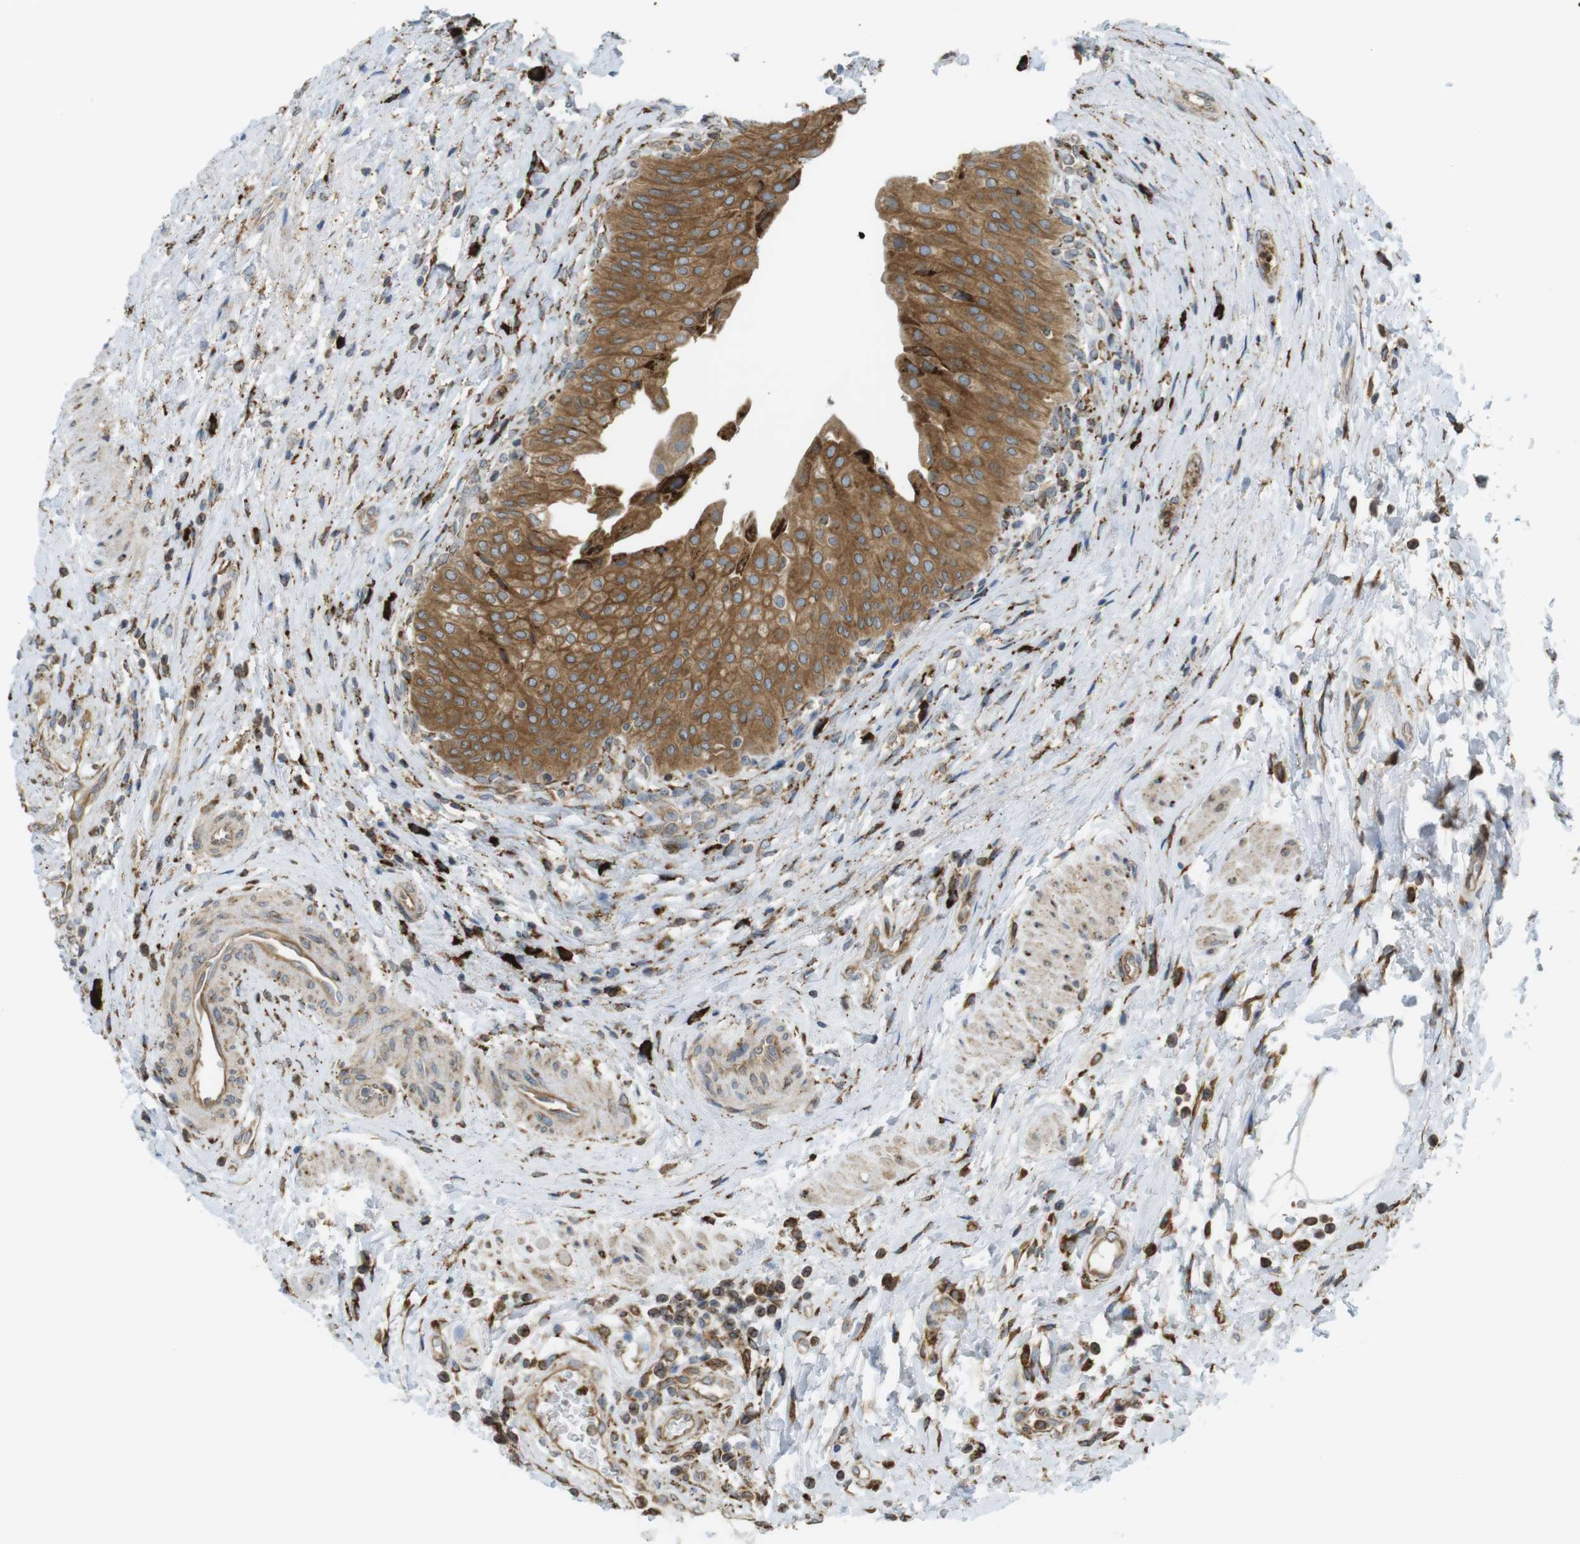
{"staining": {"intensity": "moderate", "quantity": ">75%", "location": "cytoplasmic/membranous"}, "tissue": "urinary bladder", "cell_type": "Urothelial cells", "image_type": "normal", "snomed": [{"axis": "morphology", "description": "Normal tissue, NOS"}, {"axis": "morphology", "description": "Urothelial carcinoma, High grade"}, {"axis": "topography", "description": "Urinary bladder"}], "caption": "This image displays immunohistochemistry (IHC) staining of unremarkable urinary bladder, with medium moderate cytoplasmic/membranous positivity in about >75% of urothelial cells.", "gene": "MBOAT2", "patient": {"sex": "male", "age": 46}}